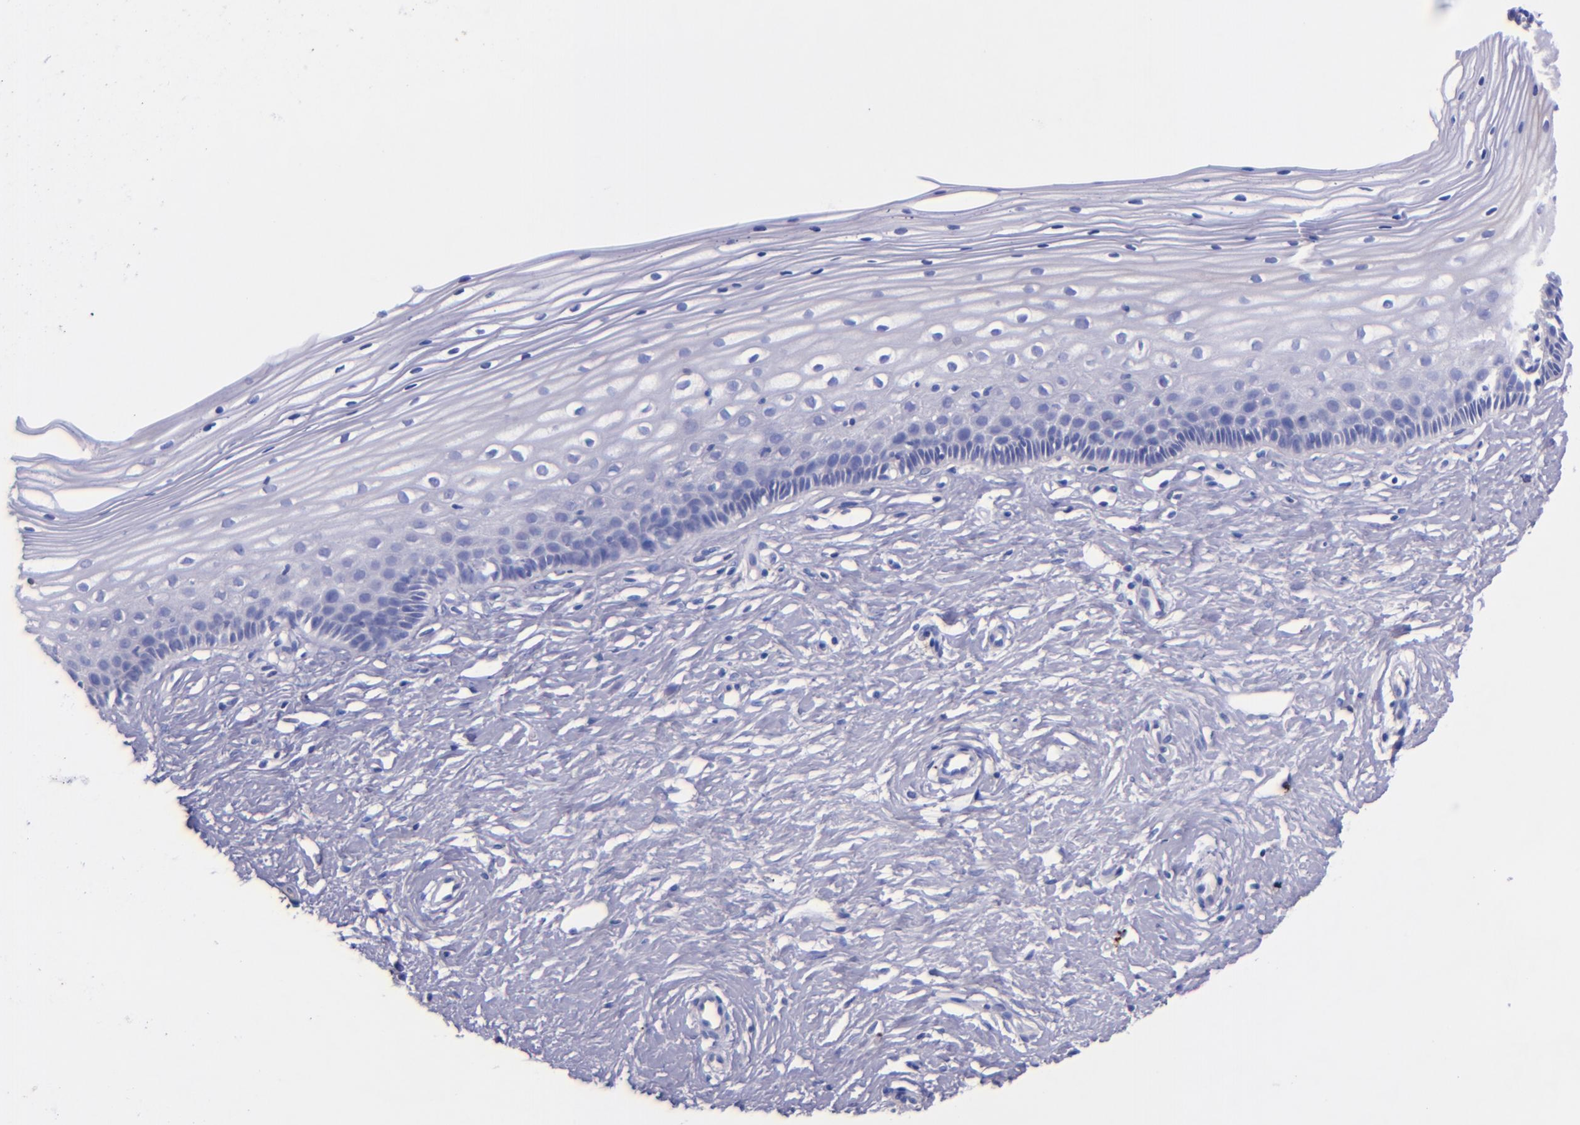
{"staining": {"intensity": "negative", "quantity": "none", "location": "none"}, "tissue": "cervix", "cell_type": "Glandular cells", "image_type": "normal", "snomed": [{"axis": "morphology", "description": "Normal tissue, NOS"}, {"axis": "topography", "description": "Cervix"}], "caption": "Cervix stained for a protein using IHC shows no staining glandular cells.", "gene": "KNG1", "patient": {"sex": "female", "age": 40}}